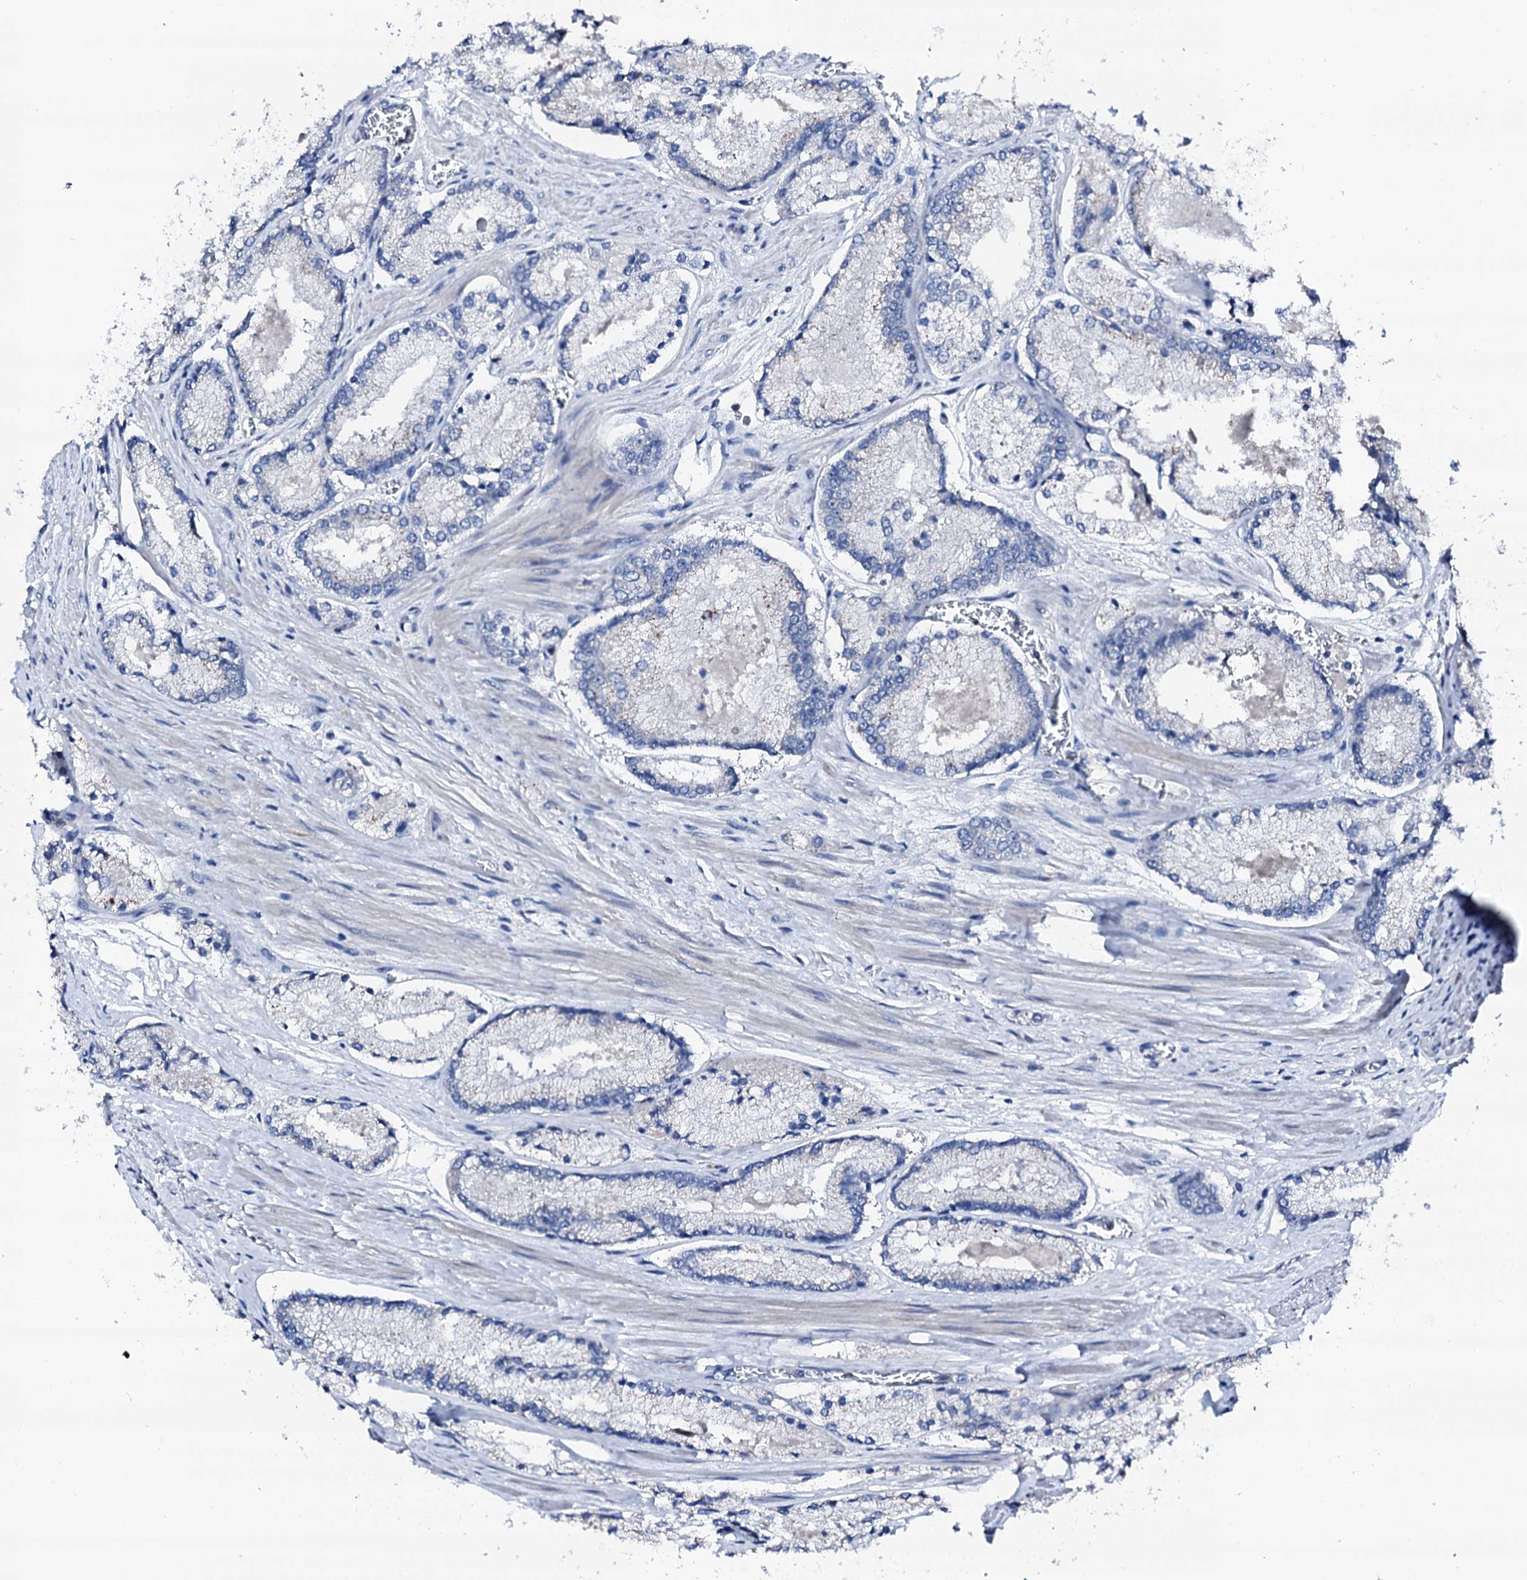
{"staining": {"intensity": "negative", "quantity": "none", "location": "none"}, "tissue": "prostate cancer", "cell_type": "Tumor cells", "image_type": "cancer", "snomed": [{"axis": "morphology", "description": "Adenocarcinoma, Low grade"}, {"axis": "topography", "description": "Prostate"}], "caption": "Tumor cells show no significant protein positivity in adenocarcinoma (low-grade) (prostate). (Stains: DAB (3,3'-diaminobenzidine) IHC with hematoxylin counter stain, Microscopy: brightfield microscopy at high magnification).", "gene": "TRAFD1", "patient": {"sex": "male", "age": 74}}